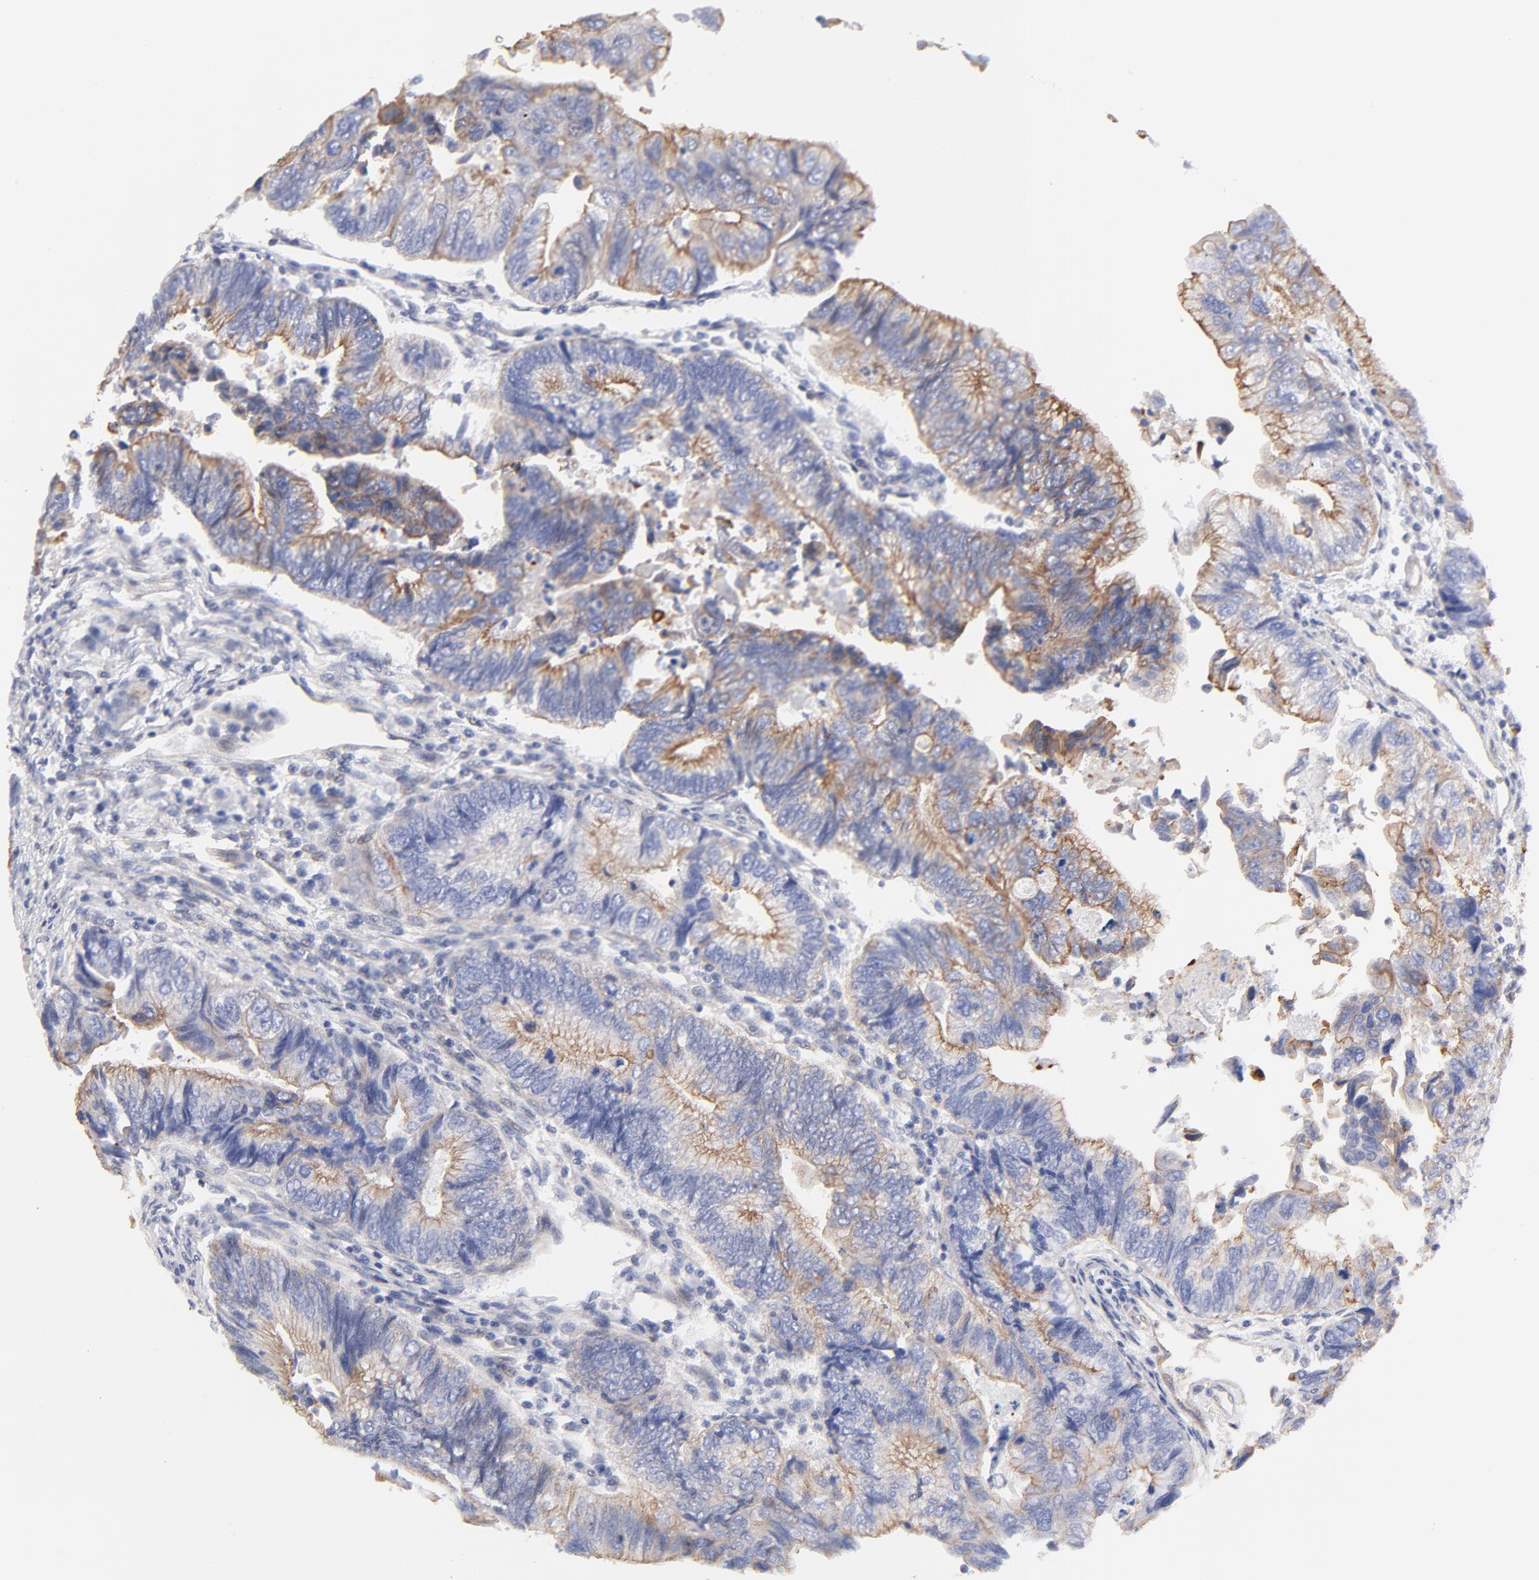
{"staining": {"intensity": "moderate", "quantity": ">75%", "location": "cytoplasmic/membranous"}, "tissue": "colorectal cancer", "cell_type": "Tumor cells", "image_type": "cancer", "snomed": [{"axis": "morphology", "description": "Adenocarcinoma, NOS"}, {"axis": "topography", "description": "Colon"}], "caption": "High-power microscopy captured an immunohistochemistry (IHC) photomicrograph of colorectal cancer (adenocarcinoma), revealing moderate cytoplasmic/membranous expression in approximately >75% of tumor cells.", "gene": "LRCH2", "patient": {"sex": "female", "age": 11}}